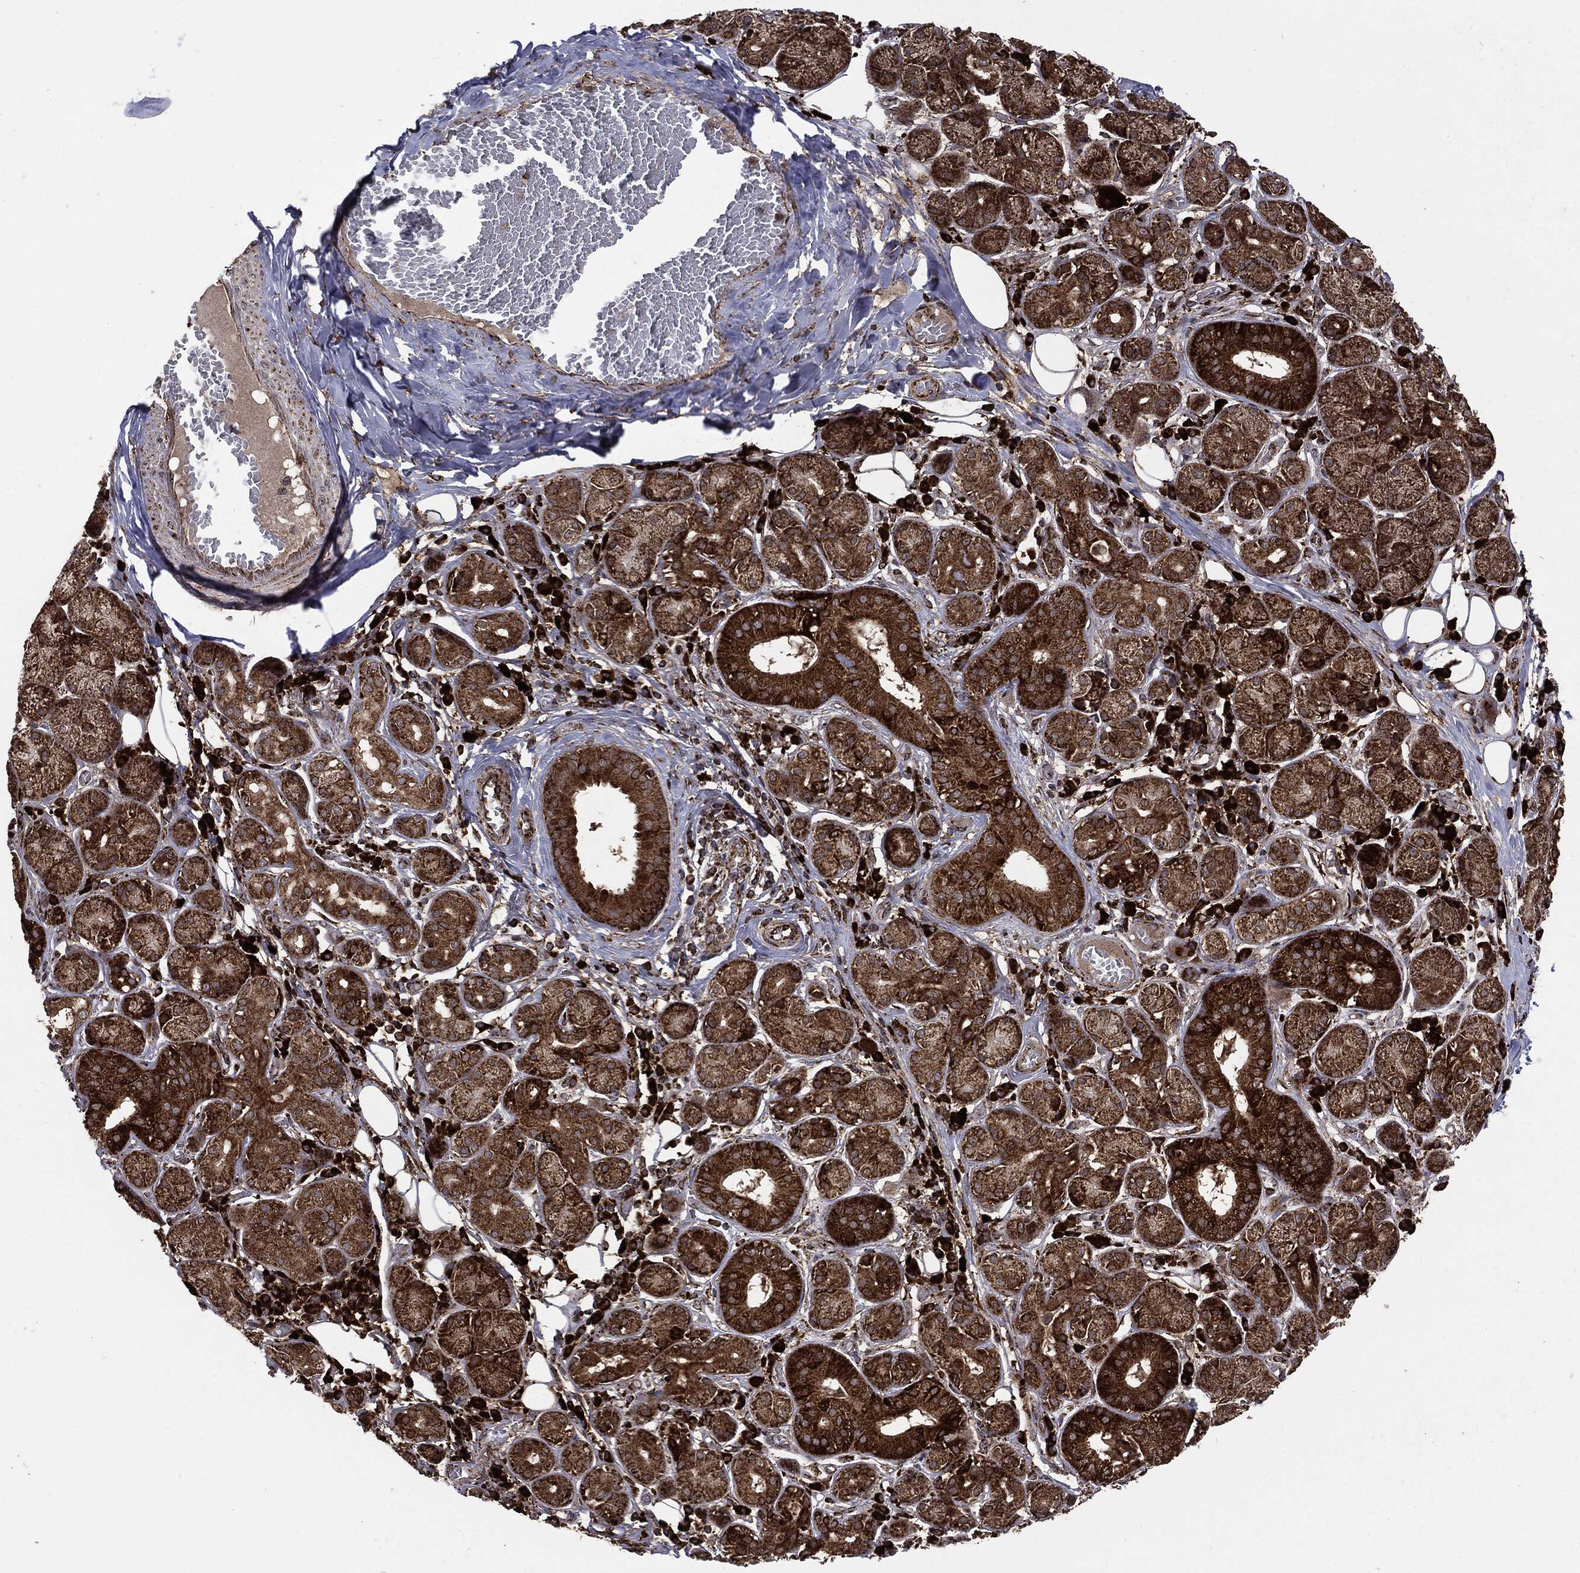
{"staining": {"intensity": "strong", "quantity": ">75%", "location": "cytoplasmic/membranous"}, "tissue": "salivary gland", "cell_type": "Glandular cells", "image_type": "normal", "snomed": [{"axis": "morphology", "description": "Normal tissue, NOS"}, {"axis": "topography", "description": "Salivary gland"}], "caption": "Immunohistochemistry (IHC) histopathology image of benign salivary gland: human salivary gland stained using IHC displays high levels of strong protein expression localized specifically in the cytoplasmic/membranous of glandular cells, appearing as a cytoplasmic/membranous brown color.", "gene": "MAP2K1", "patient": {"sex": "male", "age": 71}}